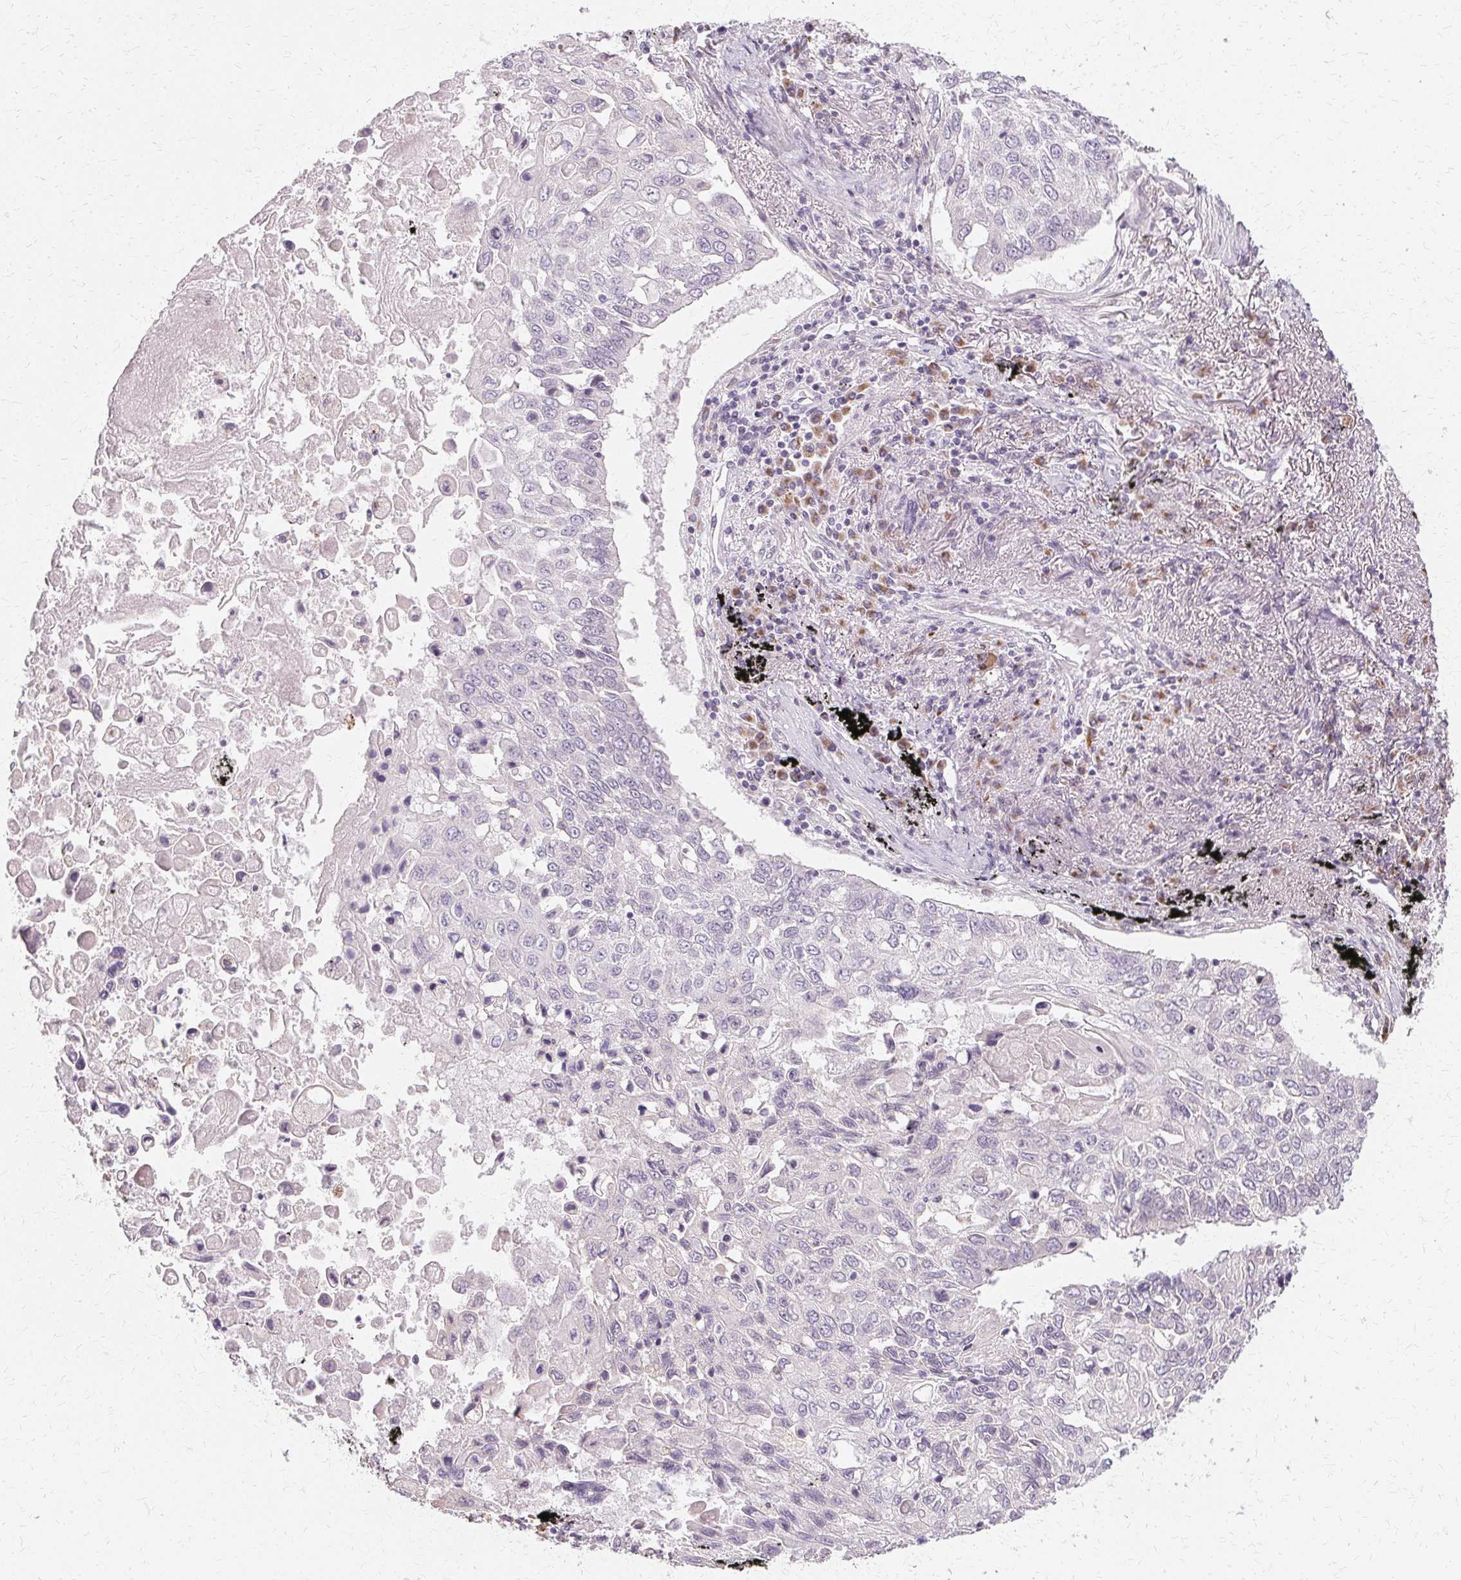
{"staining": {"intensity": "negative", "quantity": "none", "location": "none"}, "tissue": "lung cancer", "cell_type": "Tumor cells", "image_type": "cancer", "snomed": [{"axis": "morphology", "description": "Squamous cell carcinoma, NOS"}, {"axis": "topography", "description": "Lung"}], "caption": "Protein analysis of squamous cell carcinoma (lung) demonstrates no significant positivity in tumor cells.", "gene": "FCRL3", "patient": {"sex": "male", "age": 75}}